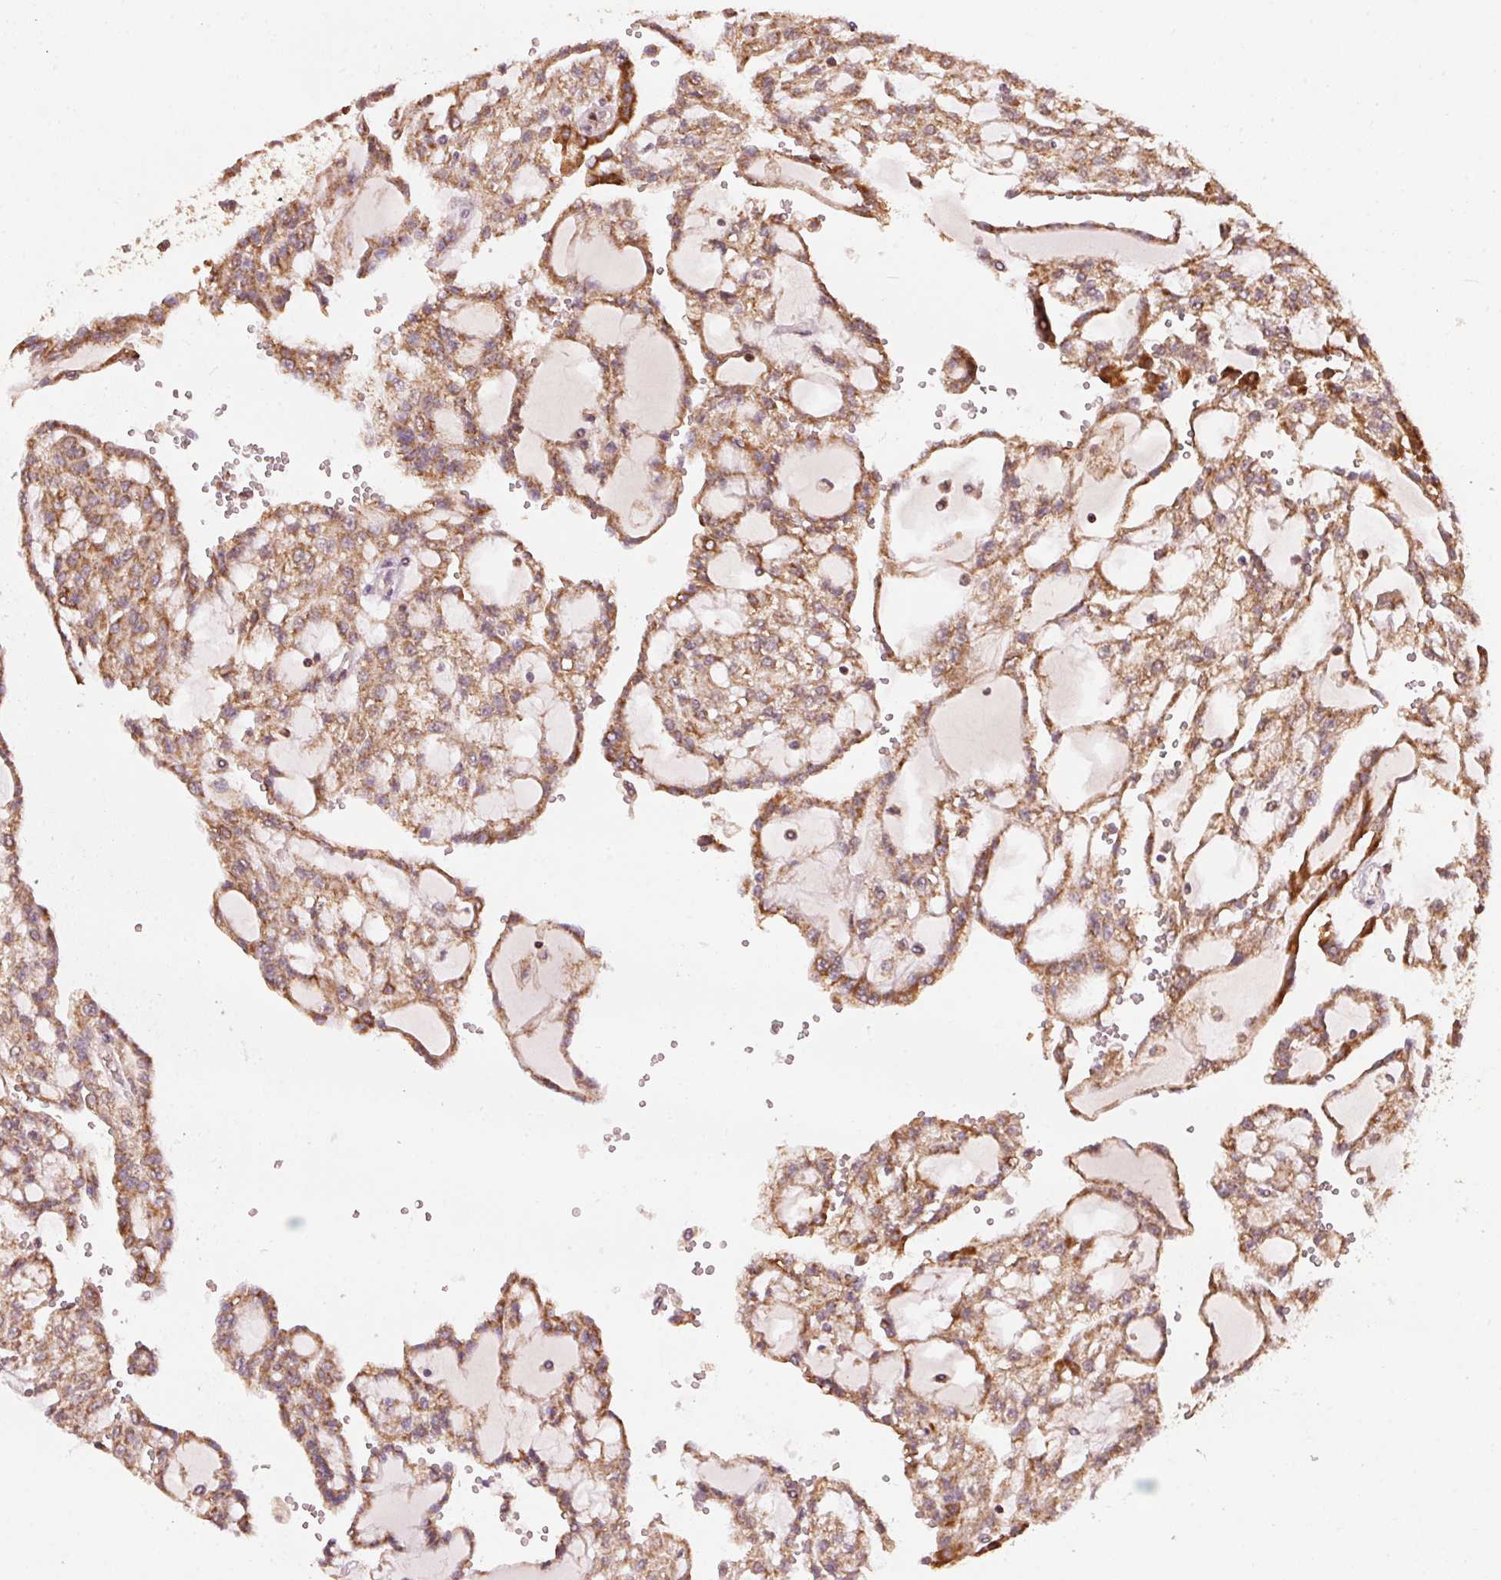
{"staining": {"intensity": "moderate", "quantity": ">75%", "location": "cytoplasmic/membranous"}, "tissue": "renal cancer", "cell_type": "Tumor cells", "image_type": "cancer", "snomed": [{"axis": "morphology", "description": "Adenocarcinoma, NOS"}, {"axis": "topography", "description": "Kidney"}], "caption": "The histopathology image displays staining of renal cancer, revealing moderate cytoplasmic/membranous protein positivity (brown color) within tumor cells.", "gene": "ARHGAP6", "patient": {"sex": "male", "age": 63}}